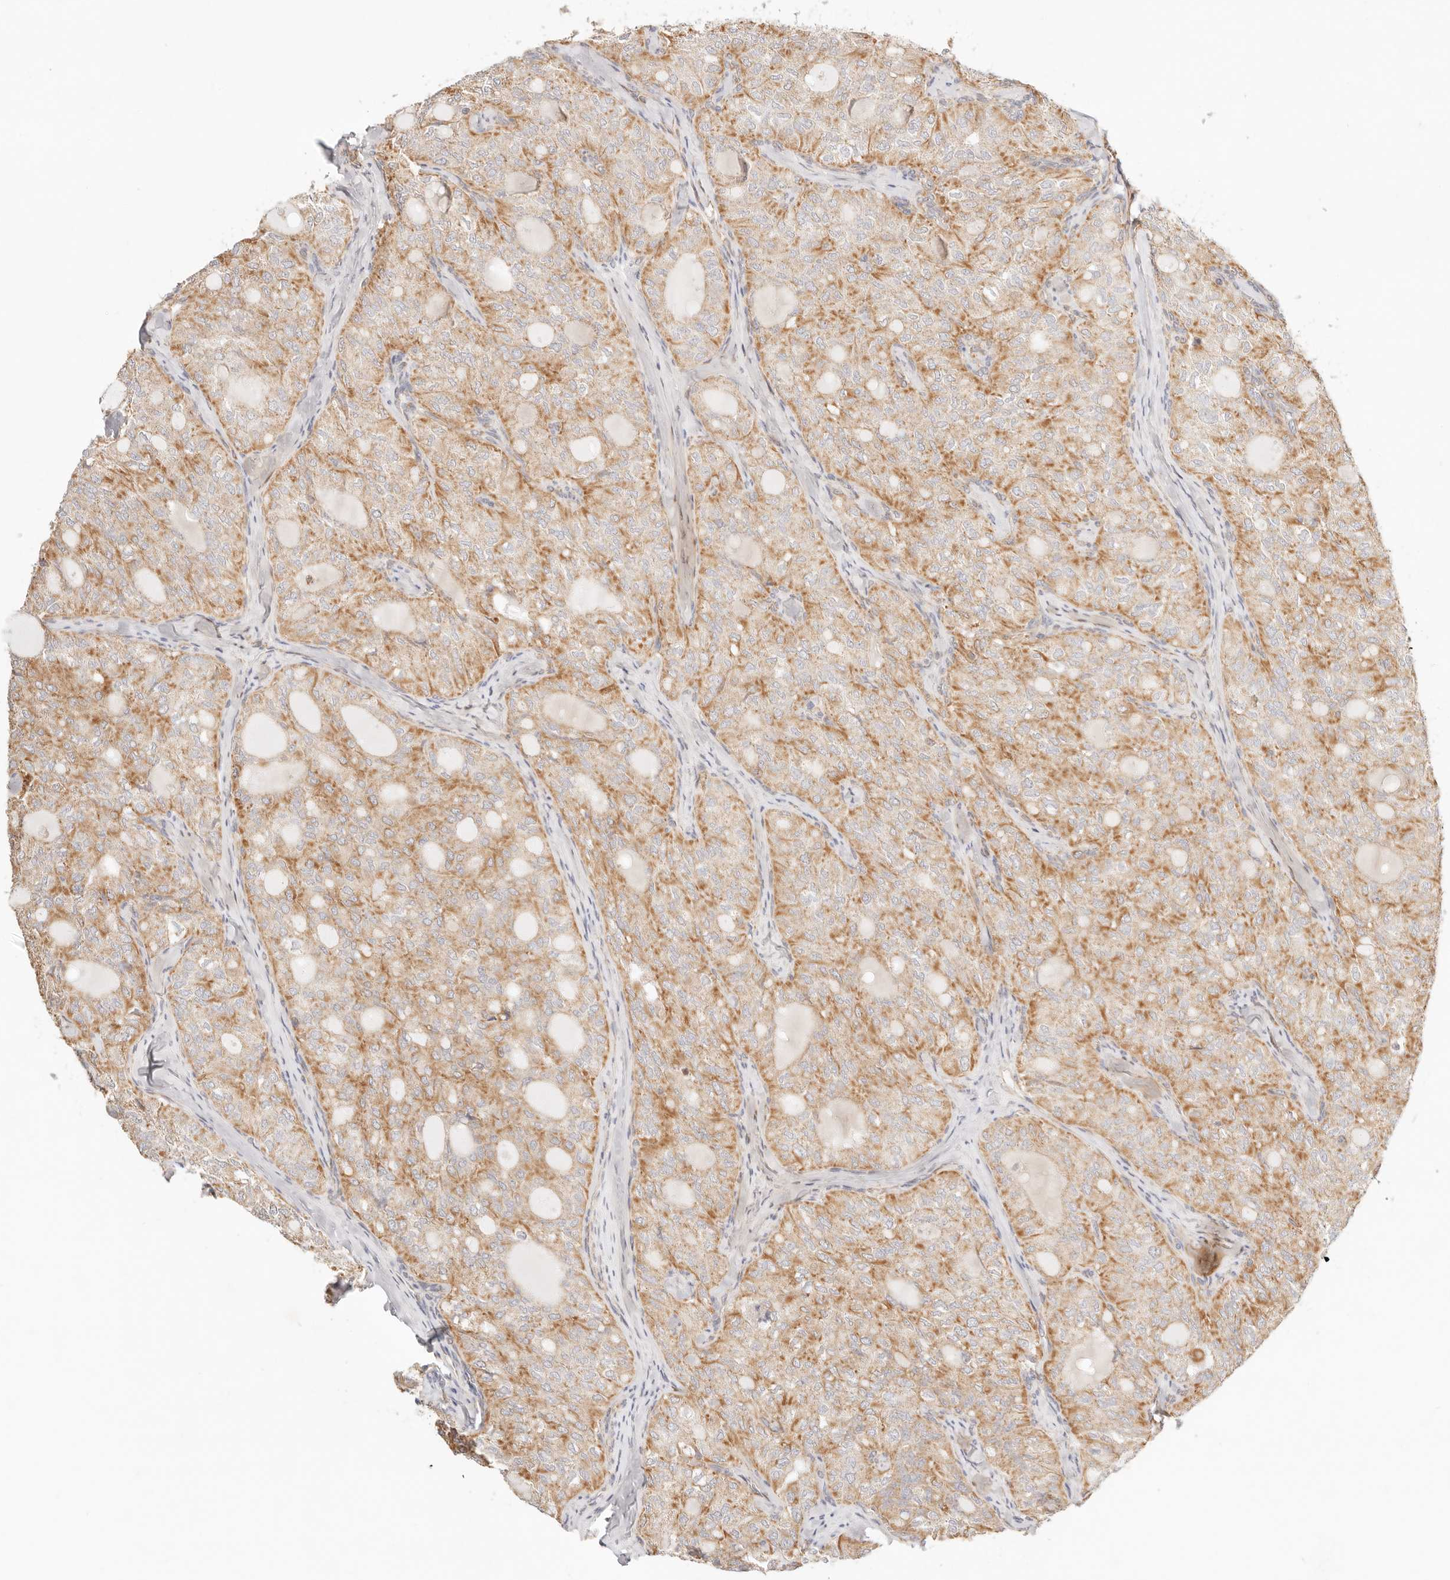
{"staining": {"intensity": "moderate", "quantity": ">75%", "location": "cytoplasmic/membranous"}, "tissue": "thyroid cancer", "cell_type": "Tumor cells", "image_type": "cancer", "snomed": [{"axis": "morphology", "description": "Follicular adenoma carcinoma, NOS"}, {"axis": "topography", "description": "Thyroid gland"}], "caption": "A micrograph of follicular adenoma carcinoma (thyroid) stained for a protein displays moderate cytoplasmic/membranous brown staining in tumor cells.", "gene": "ZC3H11A", "patient": {"sex": "male", "age": 75}}